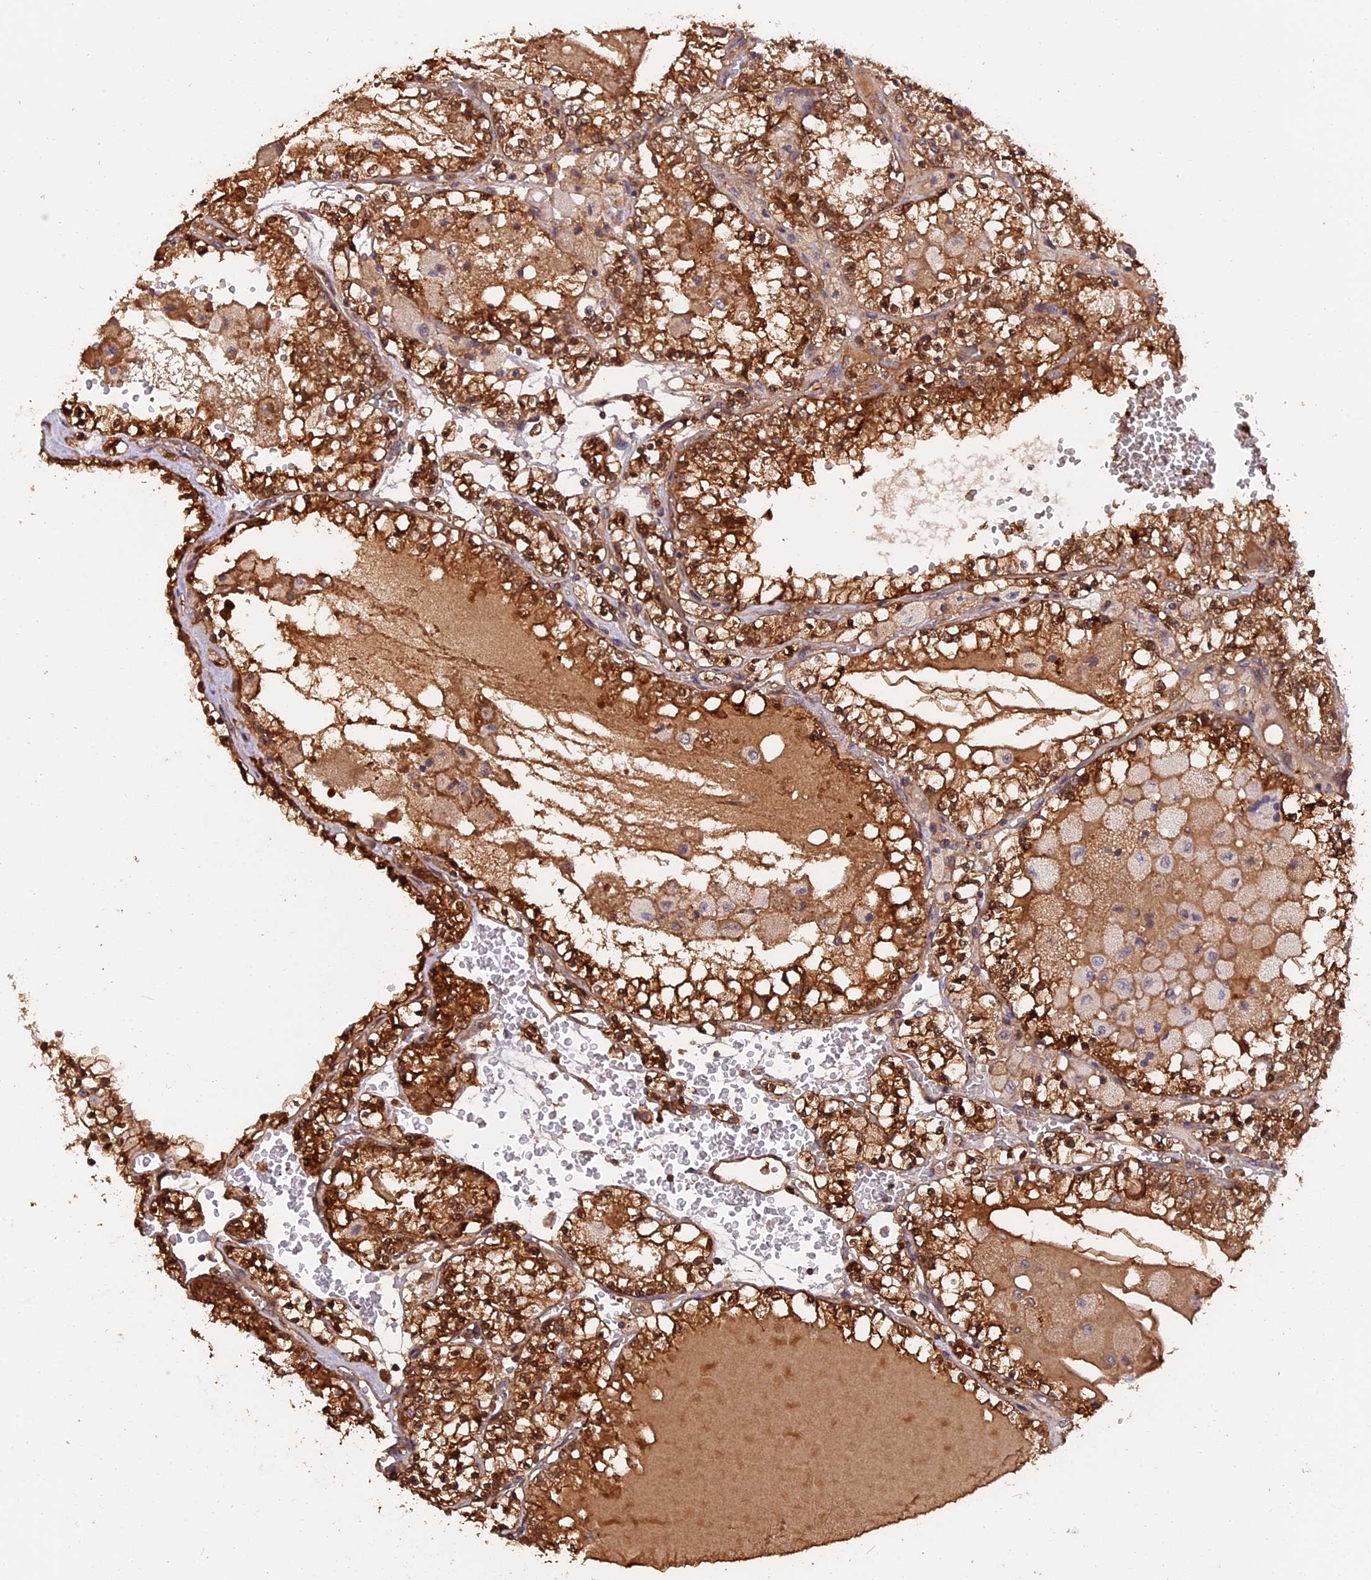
{"staining": {"intensity": "moderate", "quantity": ">75%", "location": "cytoplasmic/membranous,nuclear"}, "tissue": "renal cancer", "cell_type": "Tumor cells", "image_type": "cancer", "snomed": [{"axis": "morphology", "description": "Adenocarcinoma, NOS"}, {"axis": "topography", "description": "Kidney"}], "caption": "The micrograph shows staining of renal adenocarcinoma, revealing moderate cytoplasmic/membranous and nuclear protein expression (brown color) within tumor cells.", "gene": "RASAL1", "patient": {"sex": "female", "age": 56}}